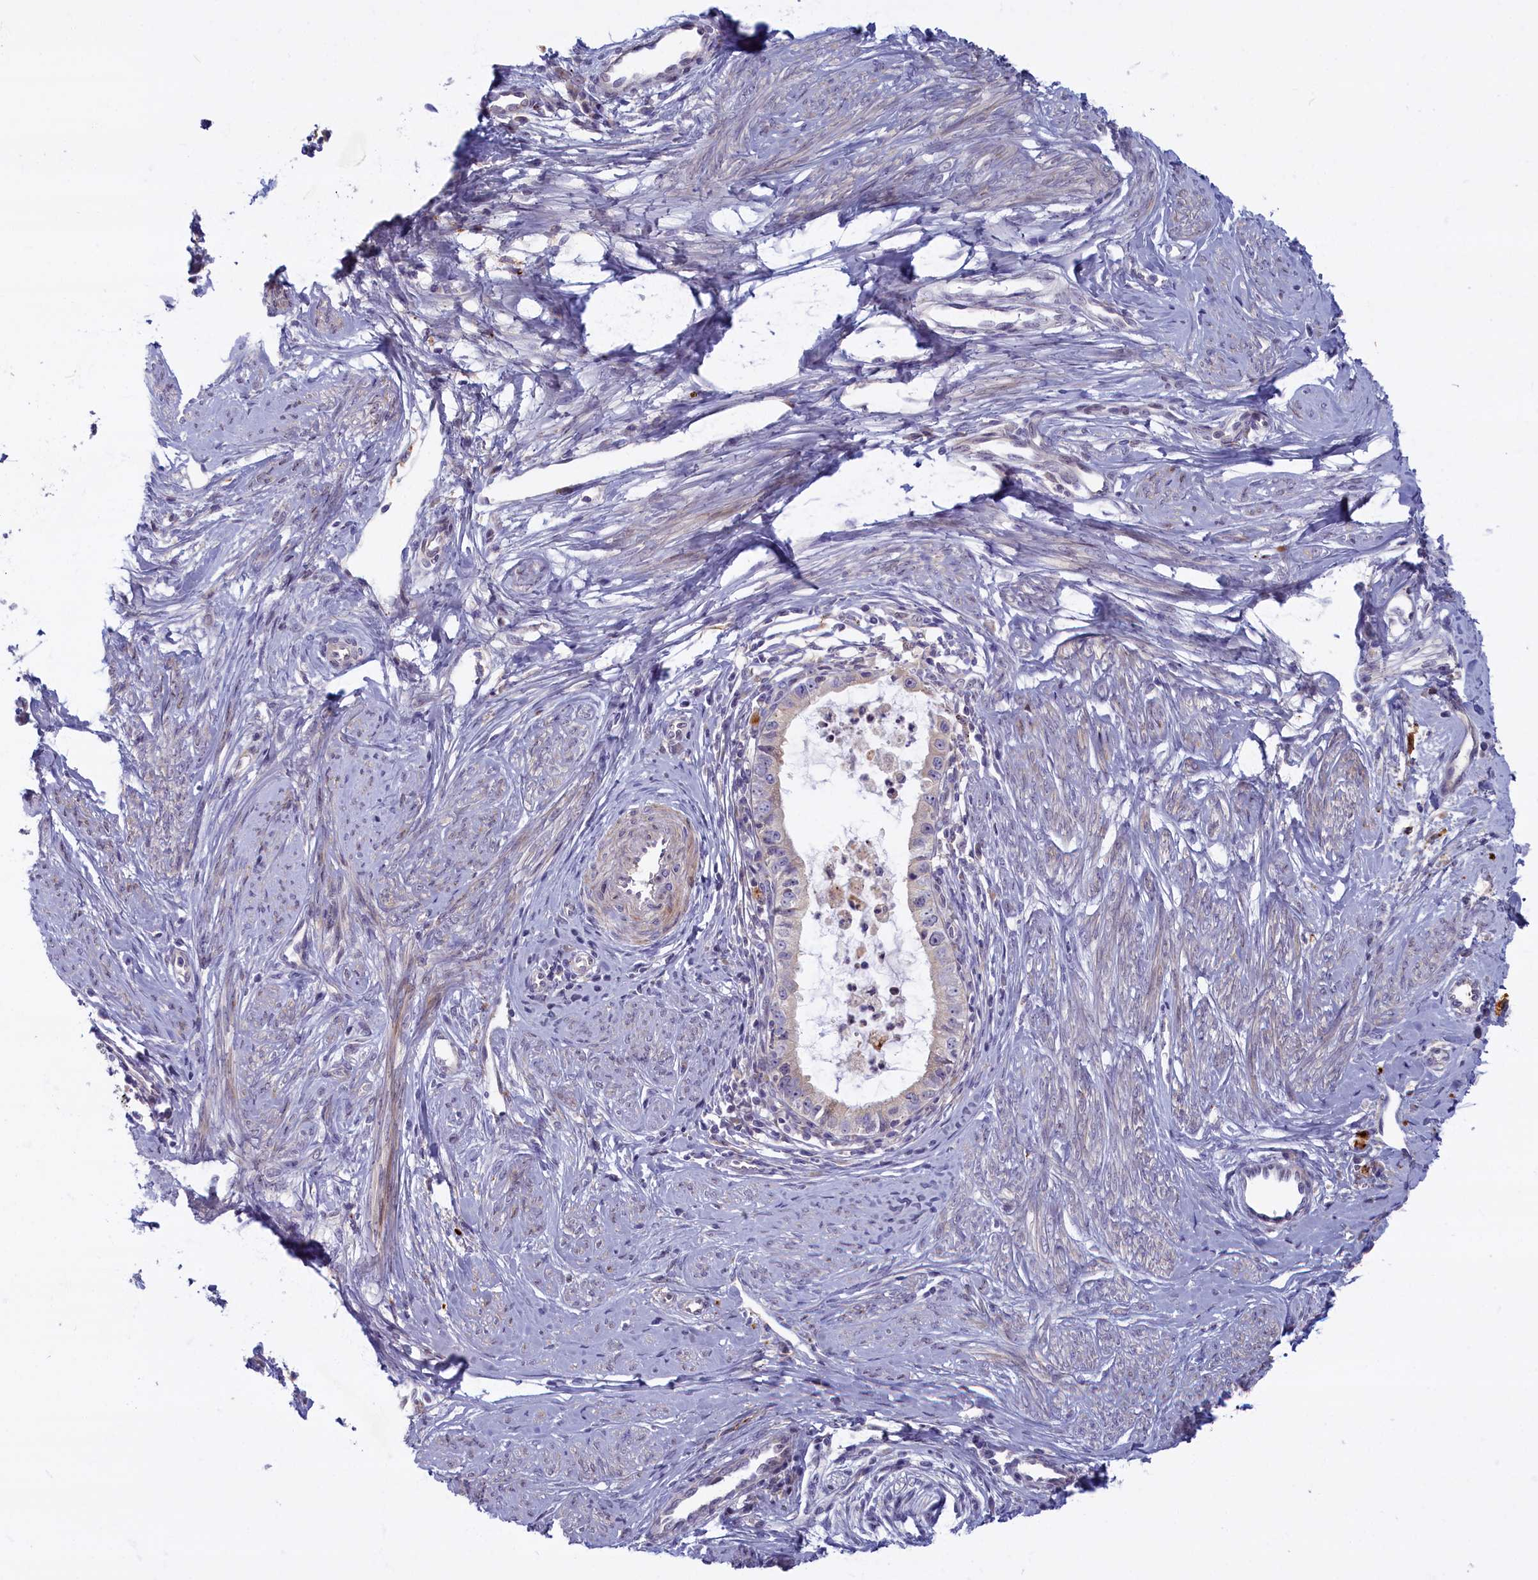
{"staining": {"intensity": "weak", "quantity": "25%-75%", "location": "cytoplasmic/membranous"}, "tissue": "cervical cancer", "cell_type": "Tumor cells", "image_type": "cancer", "snomed": [{"axis": "morphology", "description": "Adenocarcinoma, NOS"}, {"axis": "topography", "description": "Cervix"}], "caption": "The immunohistochemical stain shows weak cytoplasmic/membranous positivity in tumor cells of cervical adenocarcinoma tissue.", "gene": "FCSK", "patient": {"sex": "female", "age": 36}}